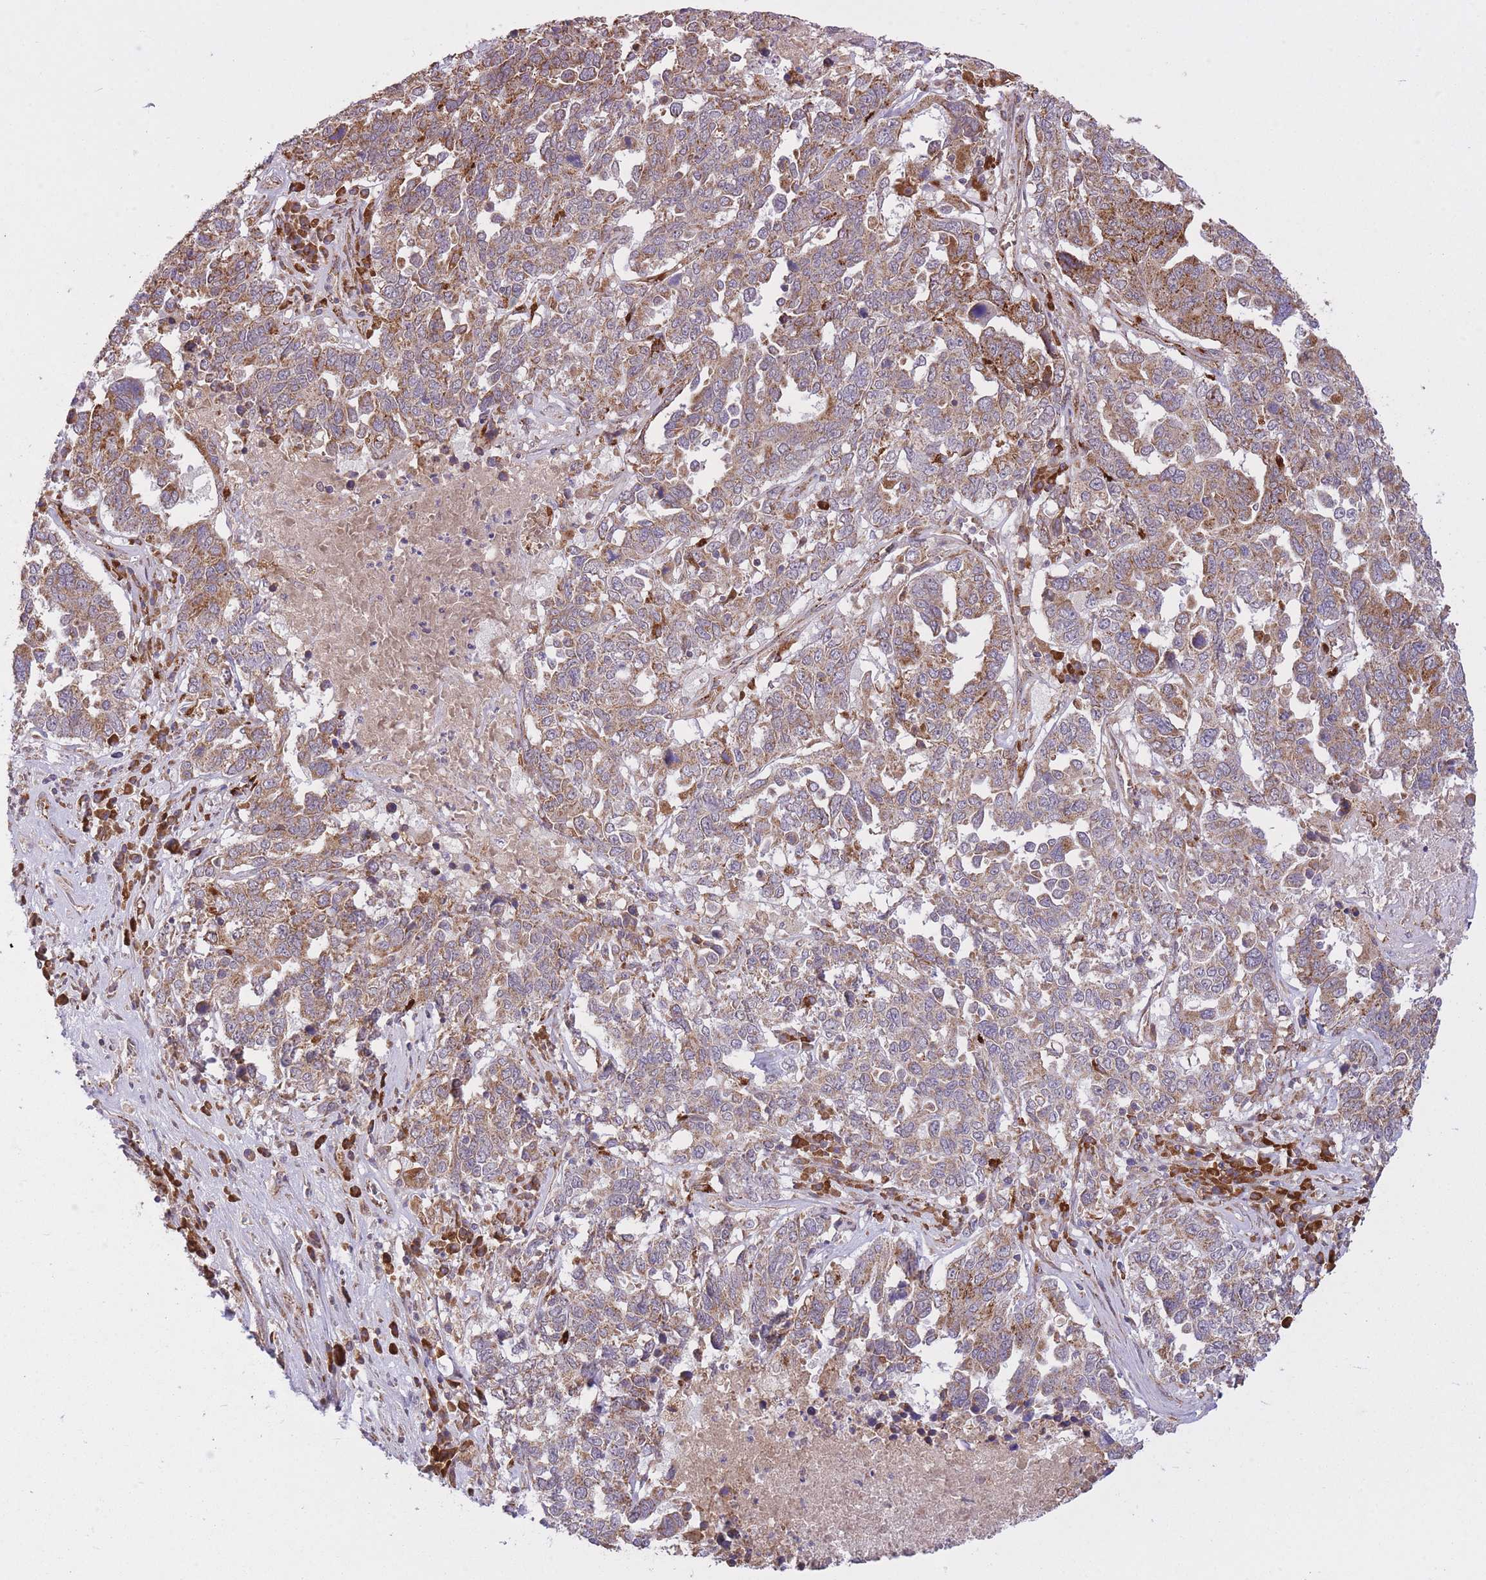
{"staining": {"intensity": "moderate", "quantity": ">75%", "location": "cytoplasmic/membranous"}, "tissue": "ovarian cancer", "cell_type": "Tumor cells", "image_type": "cancer", "snomed": [{"axis": "morphology", "description": "Carcinoma, endometroid"}, {"axis": "topography", "description": "Ovary"}], "caption": "Protein staining shows moderate cytoplasmic/membranous expression in approximately >75% of tumor cells in ovarian endometroid carcinoma.", "gene": "POLR3F", "patient": {"sex": "female", "age": 62}}